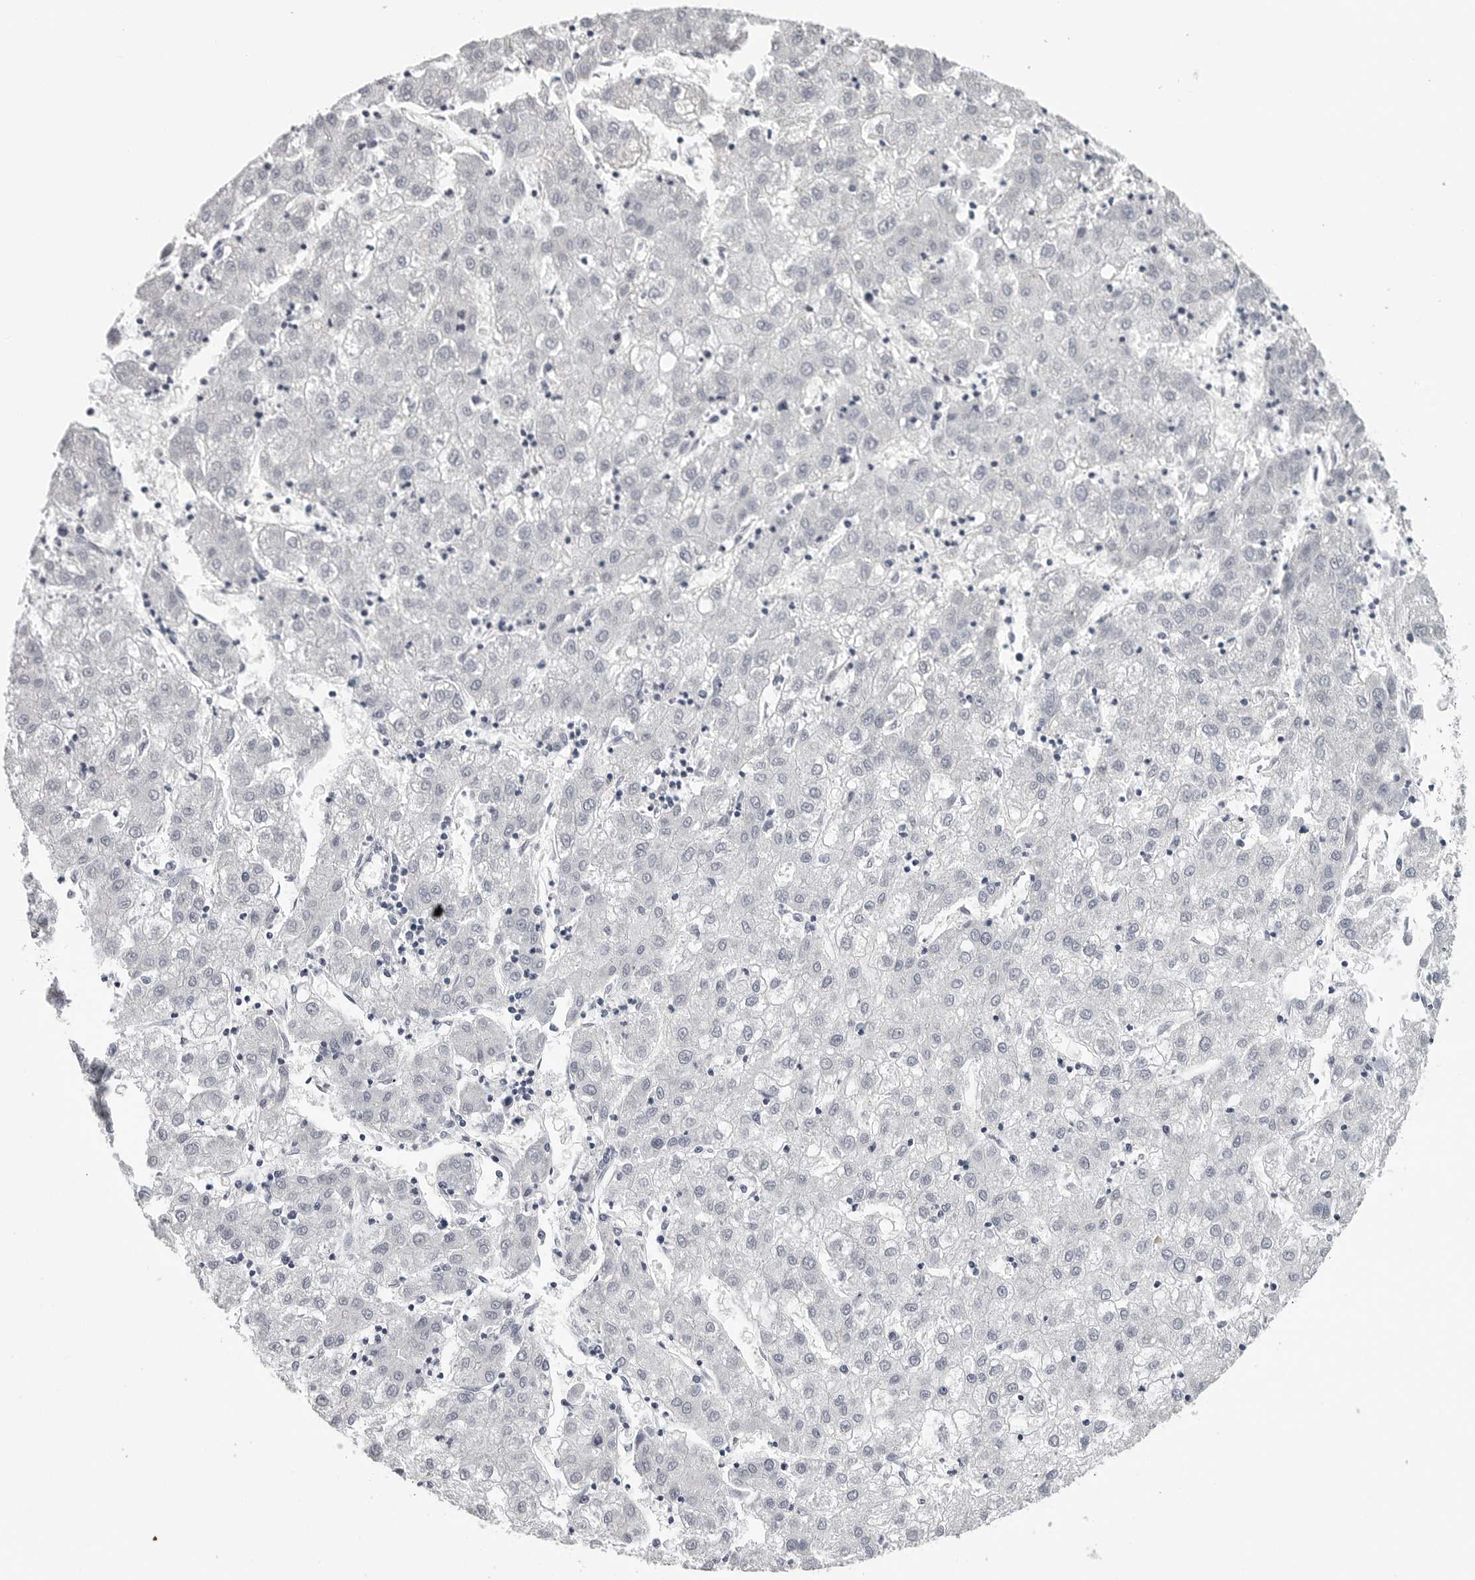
{"staining": {"intensity": "negative", "quantity": "none", "location": "none"}, "tissue": "liver cancer", "cell_type": "Tumor cells", "image_type": "cancer", "snomed": [{"axis": "morphology", "description": "Carcinoma, Hepatocellular, NOS"}, {"axis": "topography", "description": "Liver"}], "caption": "This is an immunohistochemistry image of human liver hepatocellular carcinoma. There is no expression in tumor cells.", "gene": "GNL2", "patient": {"sex": "male", "age": 72}}